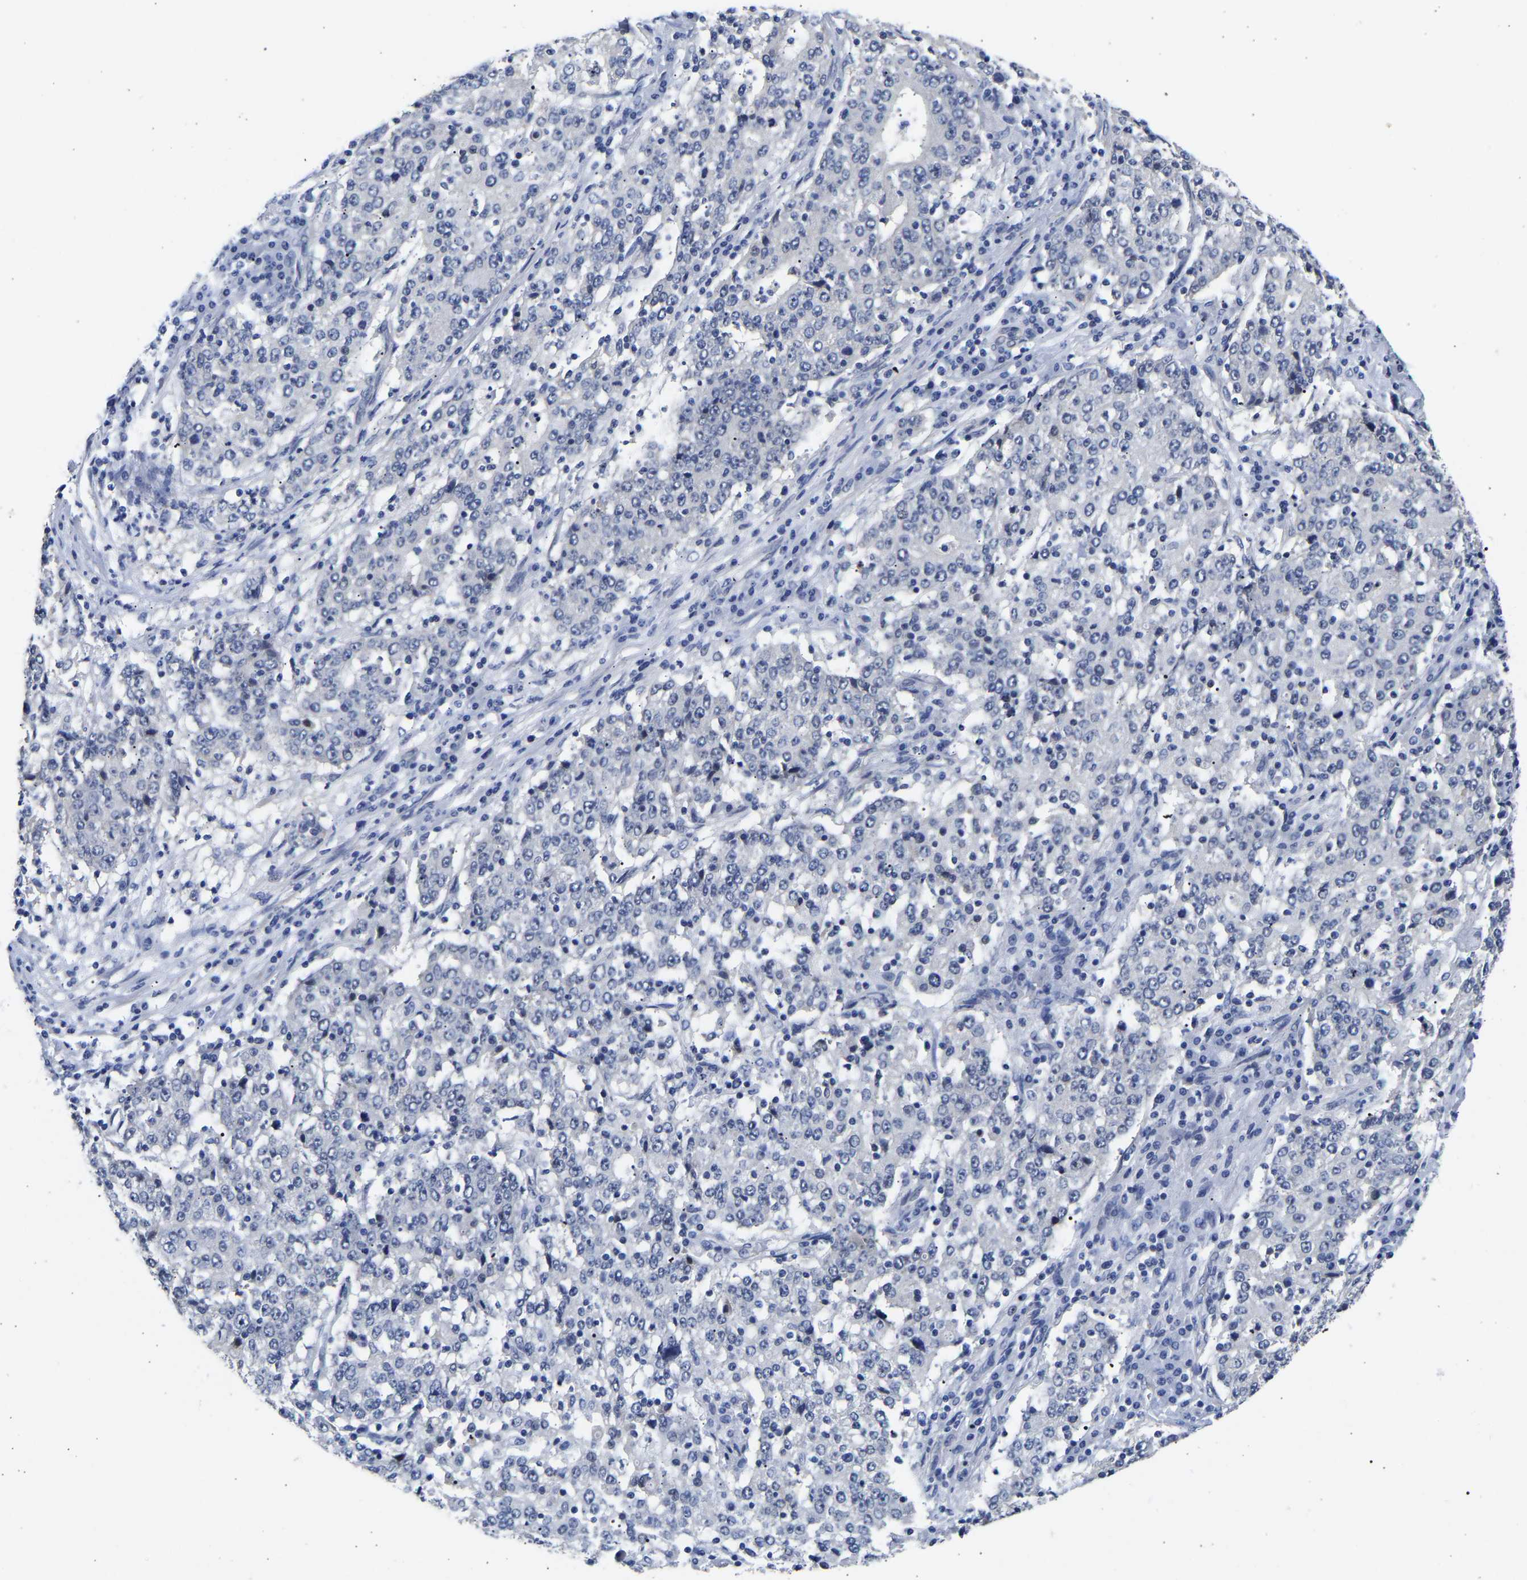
{"staining": {"intensity": "negative", "quantity": "none", "location": "none"}, "tissue": "stomach cancer", "cell_type": "Tumor cells", "image_type": "cancer", "snomed": [{"axis": "morphology", "description": "Adenocarcinoma, NOS"}, {"axis": "topography", "description": "Stomach"}], "caption": "A histopathology image of human stomach cancer is negative for staining in tumor cells.", "gene": "CCDC6", "patient": {"sex": "male", "age": 59}}